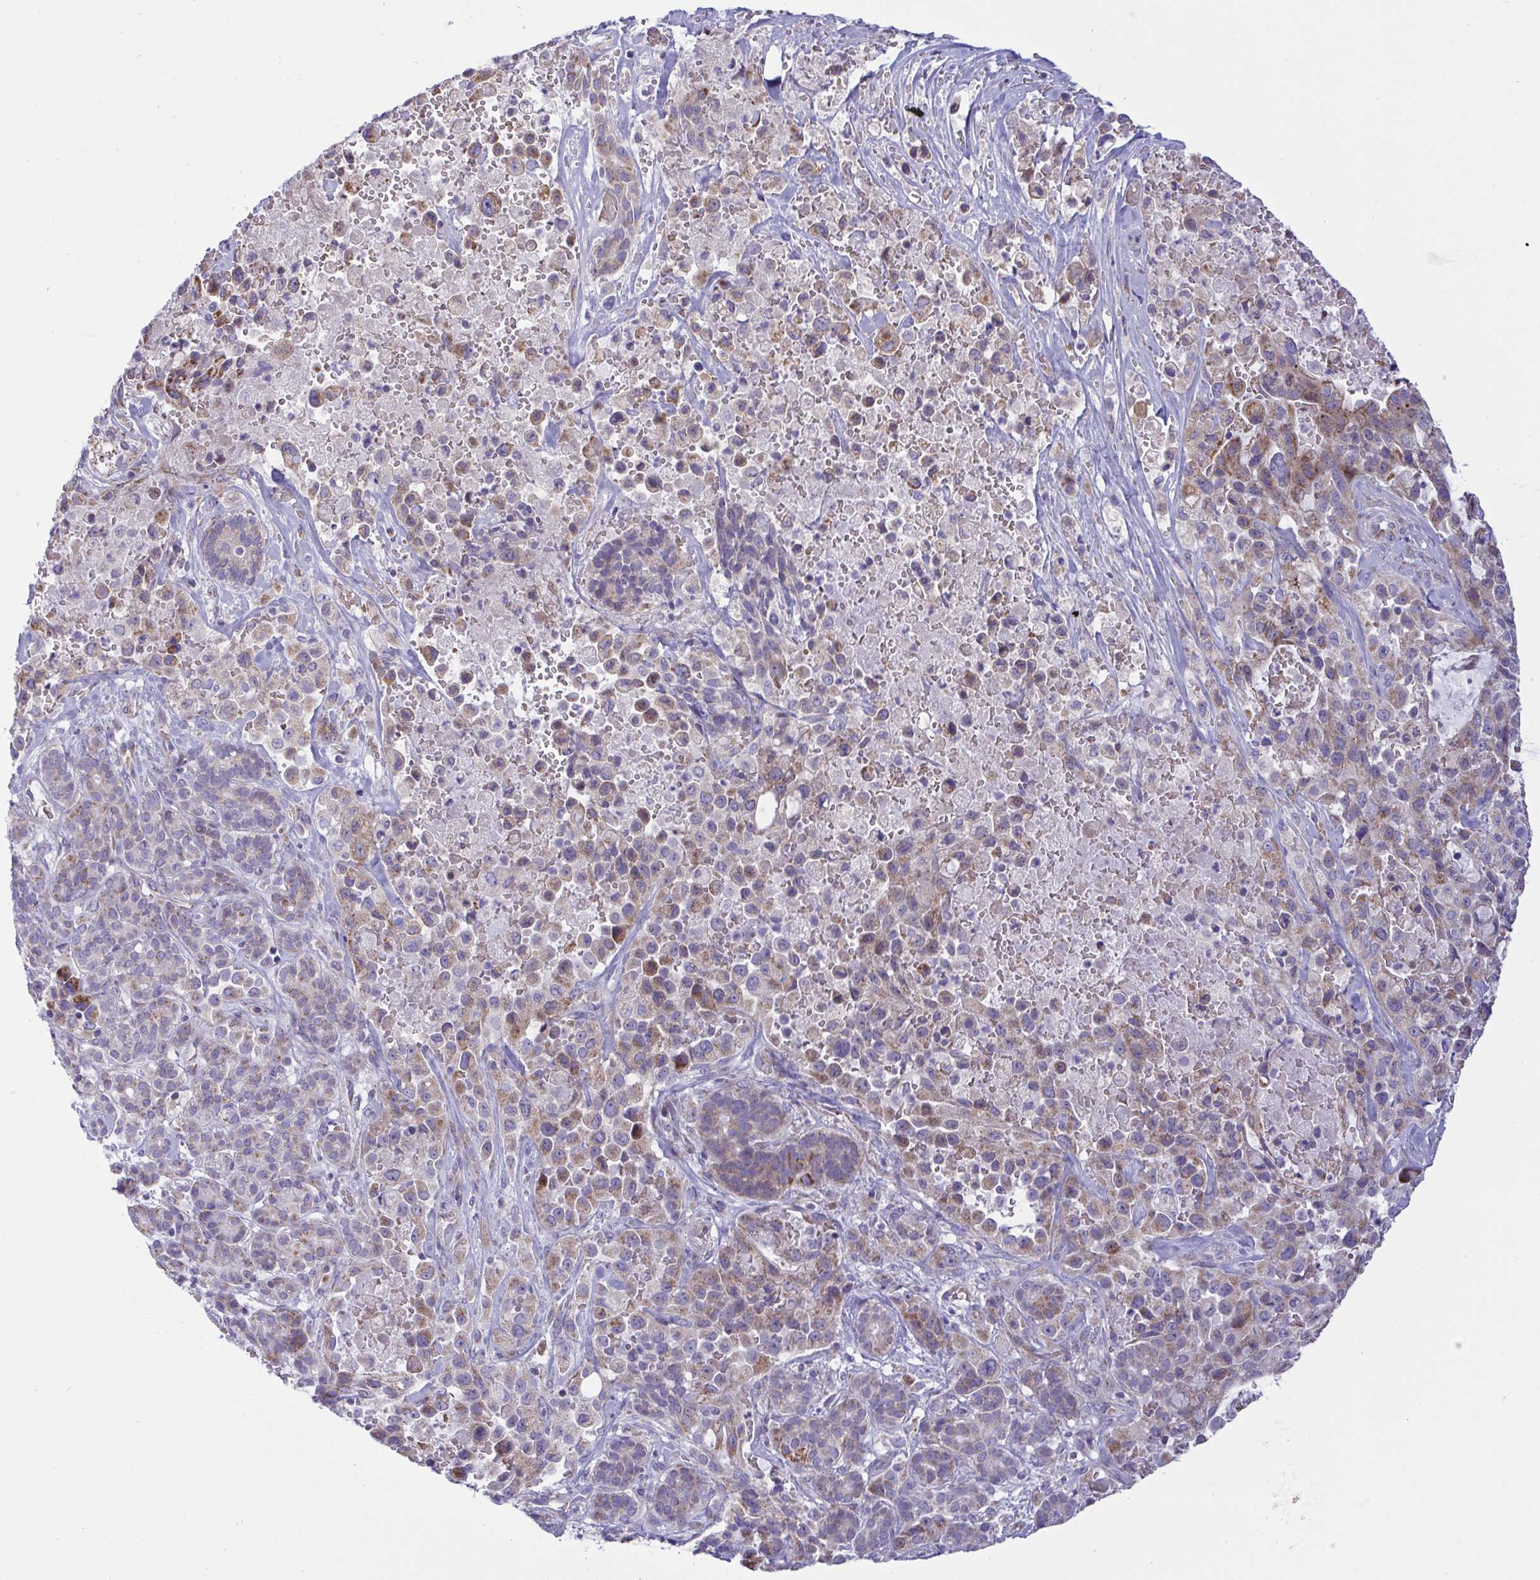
{"staining": {"intensity": "moderate", "quantity": ">75%", "location": "cytoplasmic/membranous"}, "tissue": "pancreatic cancer", "cell_type": "Tumor cells", "image_type": "cancer", "snomed": [{"axis": "morphology", "description": "Adenocarcinoma, NOS"}, {"axis": "topography", "description": "Pancreas"}], "caption": "Protein staining of adenocarcinoma (pancreatic) tissue demonstrates moderate cytoplasmic/membranous expression in about >75% of tumor cells.", "gene": "NTN1", "patient": {"sex": "male", "age": 44}}